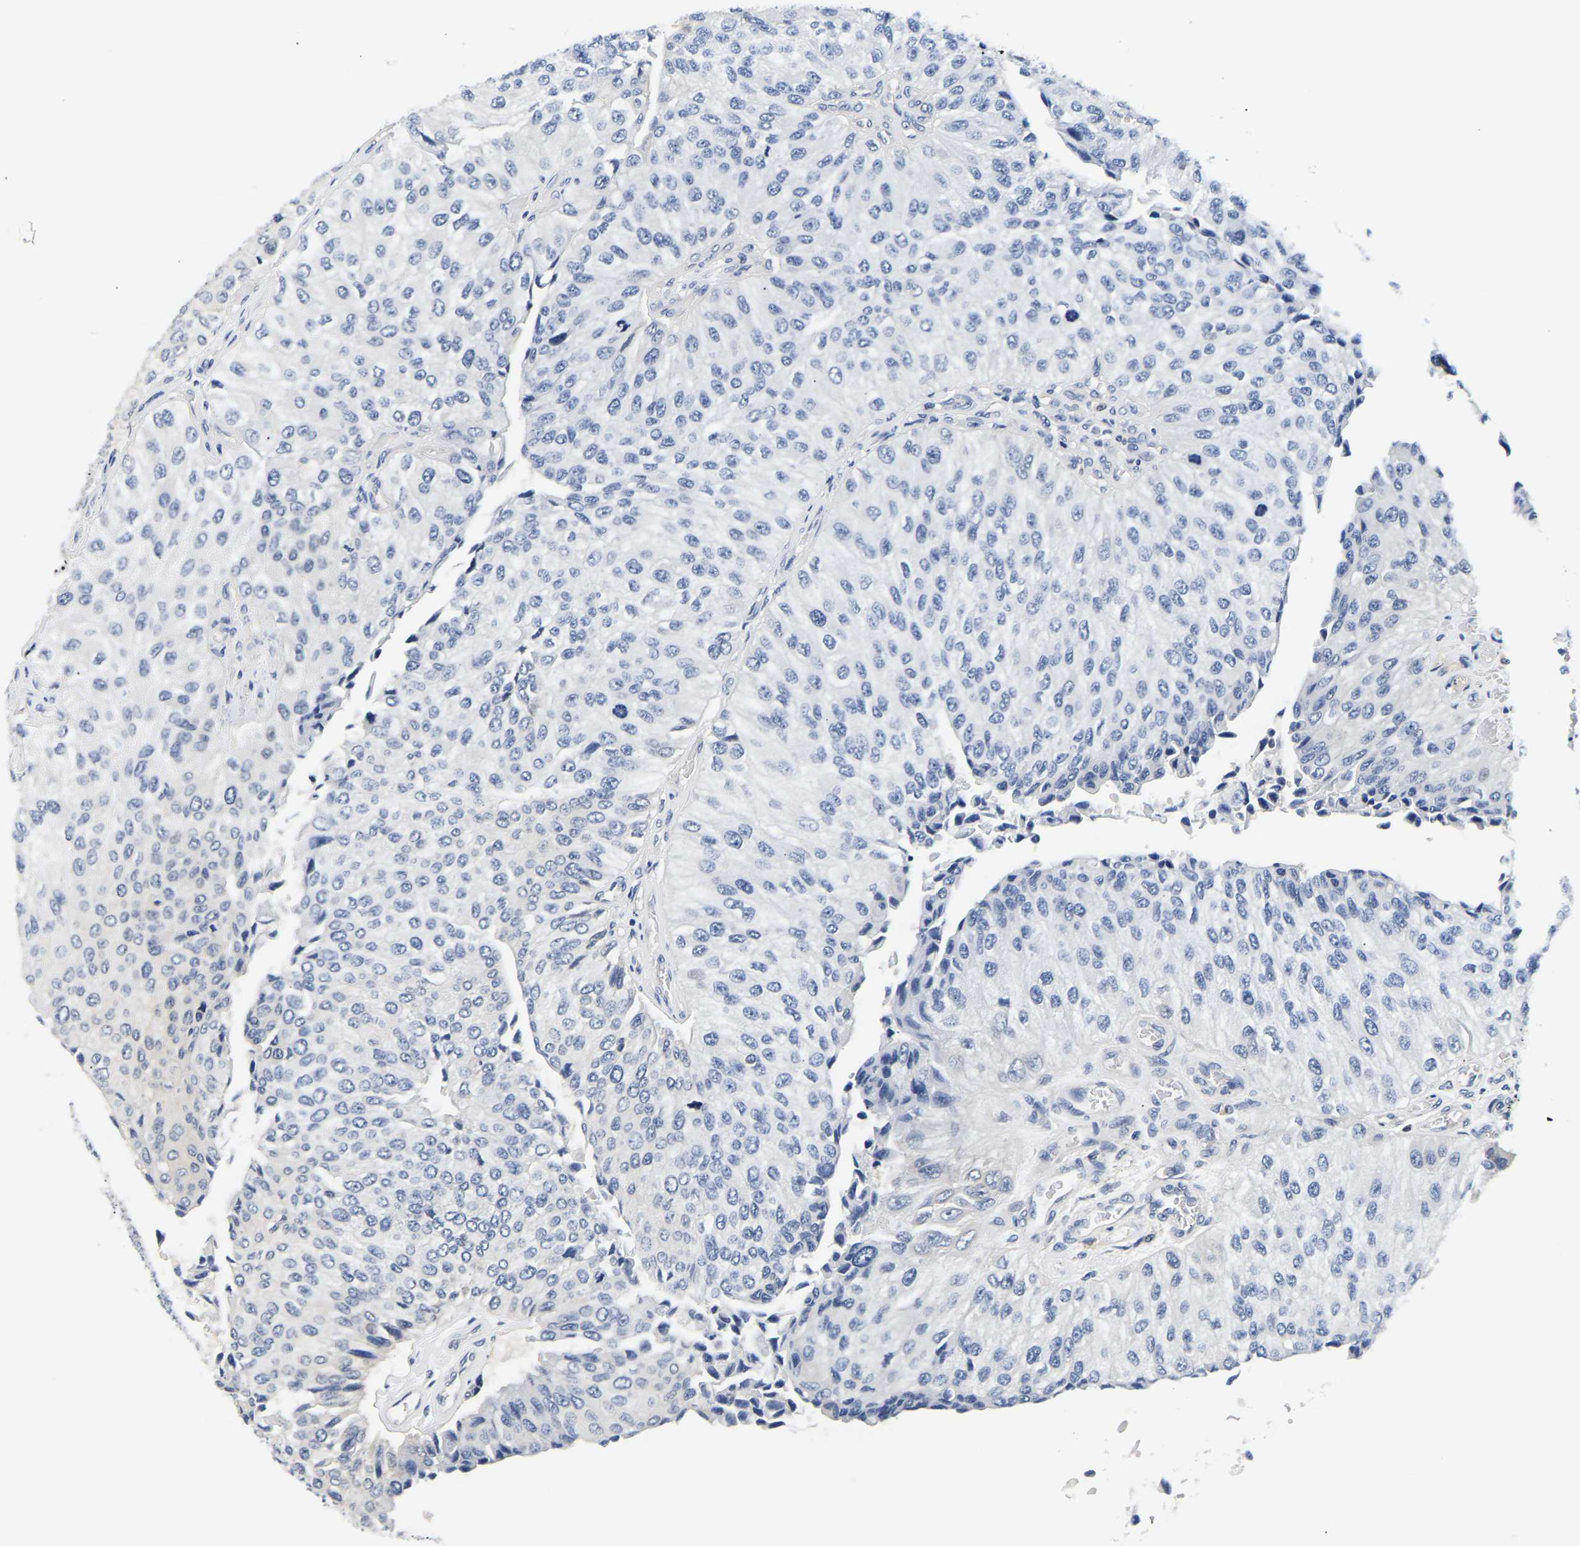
{"staining": {"intensity": "negative", "quantity": "none", "location": "none"}, "tissue": "urothelial cancer", "cell_type": "Tumor cells", "image_type": "cancer", "snomed": [{"axis": "morphology", "description": "Urothelial carcinoma, High grade"}, {"axis": "topography", "description": "Kidney"}, {"axis": "topography", "description": "Urinary bladder"}], "caption": "A high-resolution histopathology image shows immunohistochemistry staining of high-grade urothelial carcinoma, which displays no significant staining in tumor cells.", "gene": "UCHL3", "patient": {"sex": "male", "age": 77}}